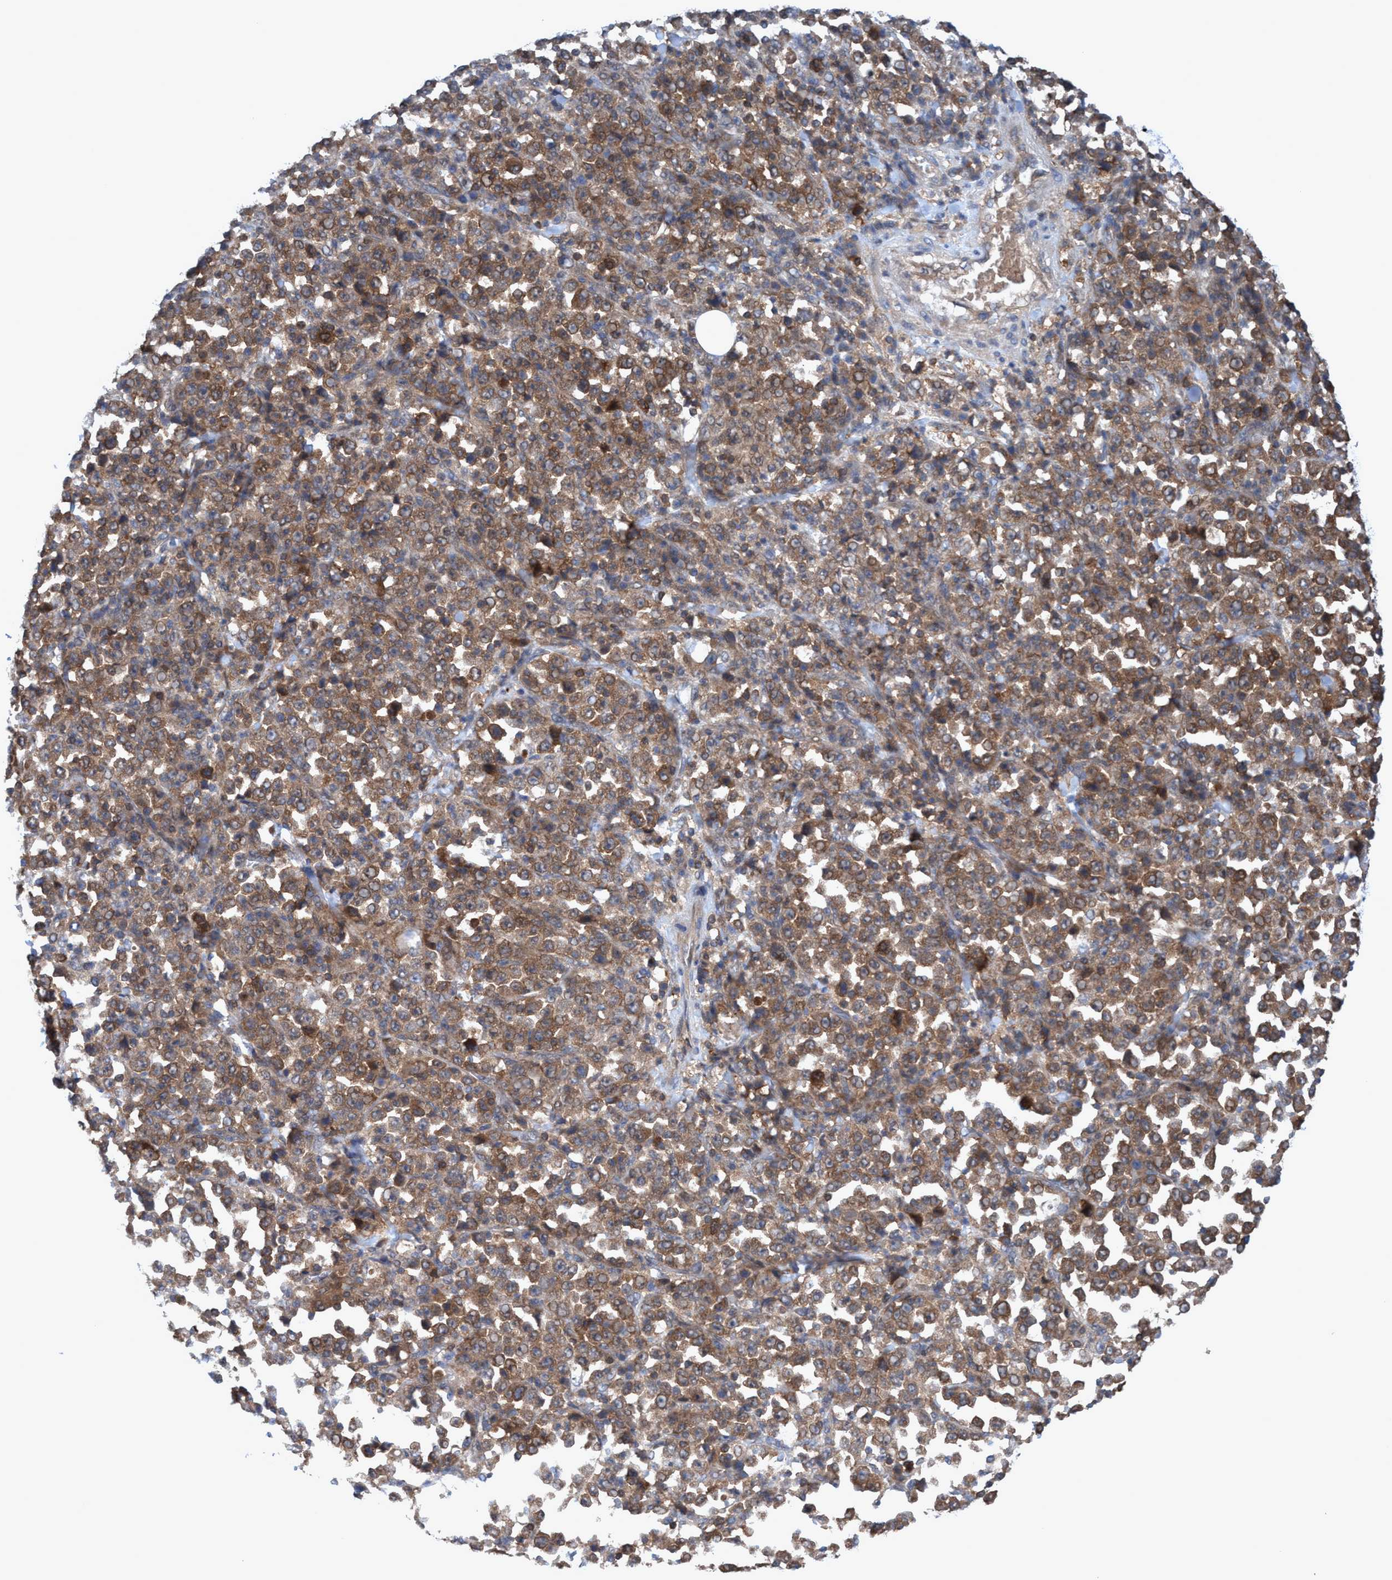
{"staining": {"intensity": "moderate", "quantity": ">75%", "location": "cytoplasmic/membranous"}, "tissue": "stomach cancer", "cell_type": "Tumor cells", "image_type": "cancer", "snomed": [{"axis": "morphology", "description": "Normal tissue, NOS"}, {"axis": "morphology", "description": "Adenocarcinoma, NOS"}, {"axis": "topography", "description": "Stomach, upper"}, {"axis": "topography", "description": "Stomach"}], "caption": "DAB (3,3'-diaminobenzidine) immunohistochemical staining of human stomach cancer demonstrates moderate cytoplasmic/membranous protein positivity in approximately >75% of tumor cells. (IHC, brightfield microscopy, high magnification).", "gene": "GLOD4", "patient": {"sex": "male", "age": 59}}